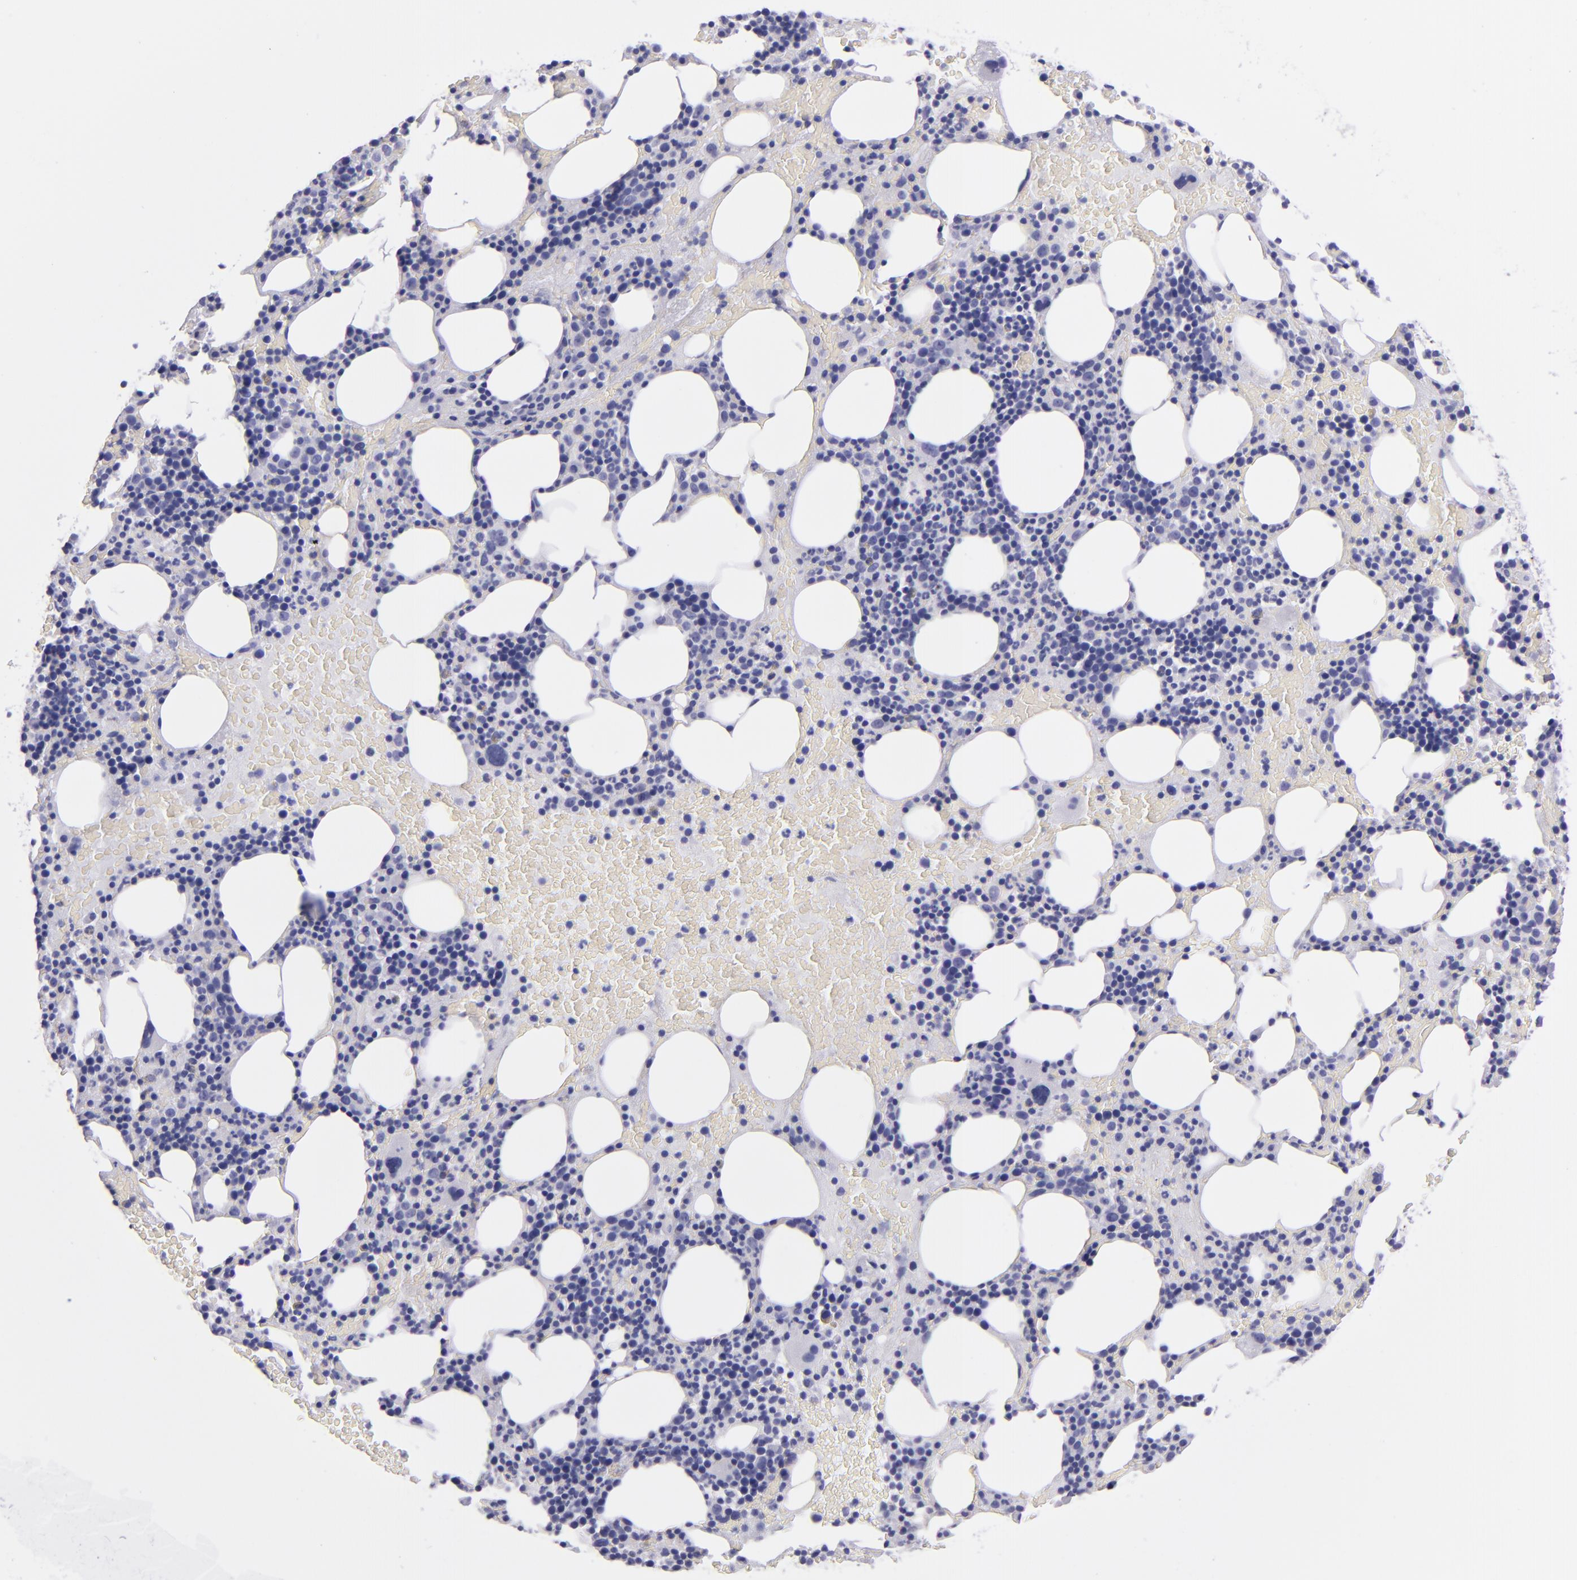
{"staining": {"intensity": "negative", "quantity": "none", "location": "none"}, "tissue": "bone marrow", "cell_type": "Hematopoietic cells", "image_type": "normal", "snomed": [{"axis": "morphology", "description": "Normal tissue, NOS"}, {"axis": "topography", "description": "Bone marrow"}], "caption": "DAB (3,3'-diaminobenzidine) immunohistochemical staining of unremarkable human bone marrow exhibits no significant expression in hematopoietic cells.", "gene": "TNNT3", "patient": {"sex": "male", "age": 86}}